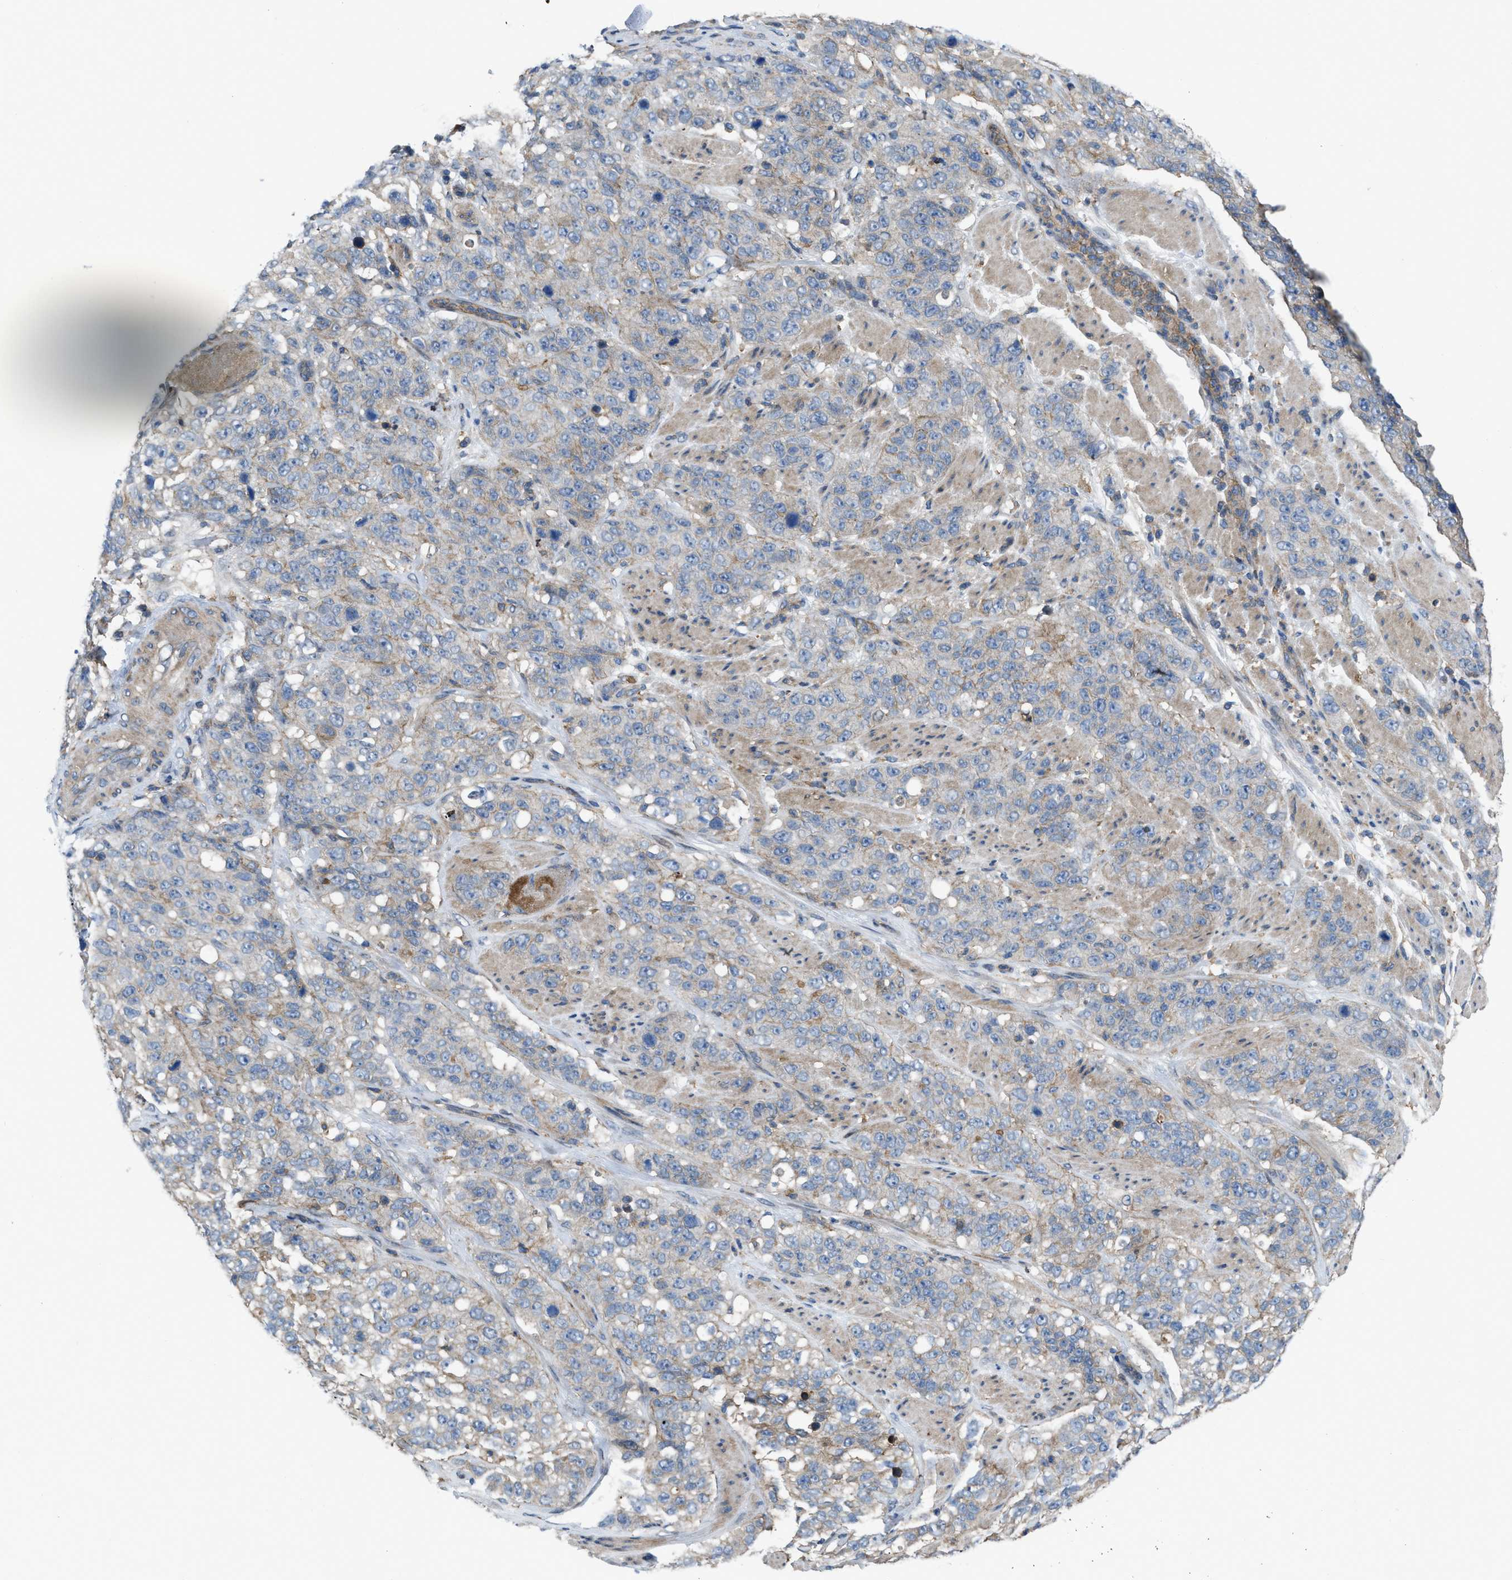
{"staining": {"intensity": "weak", "quantity": "<25%", "location": "cytoplasmic/membranous"}, "tissue": "stomach cancer", "cell_type": "Tumor cells", "image_type": "cancer", "snomed": [{"axis": "morphology", "description": "Adenocarcinoma, NOS"}, {"axis": "topography", "description": "Stomach"}], "caption": "A histopathology image of human stomach cancer (adenocarcinoma) is negative for staining in tumor cells. Brightfield microscopy of immunohistochemistry (IHC) stained with DAB (brown) and hematoxylin (blue), captured at high magnification.", "gene": "MYO18A", "patient": {"sex": "male", "age": 48}}